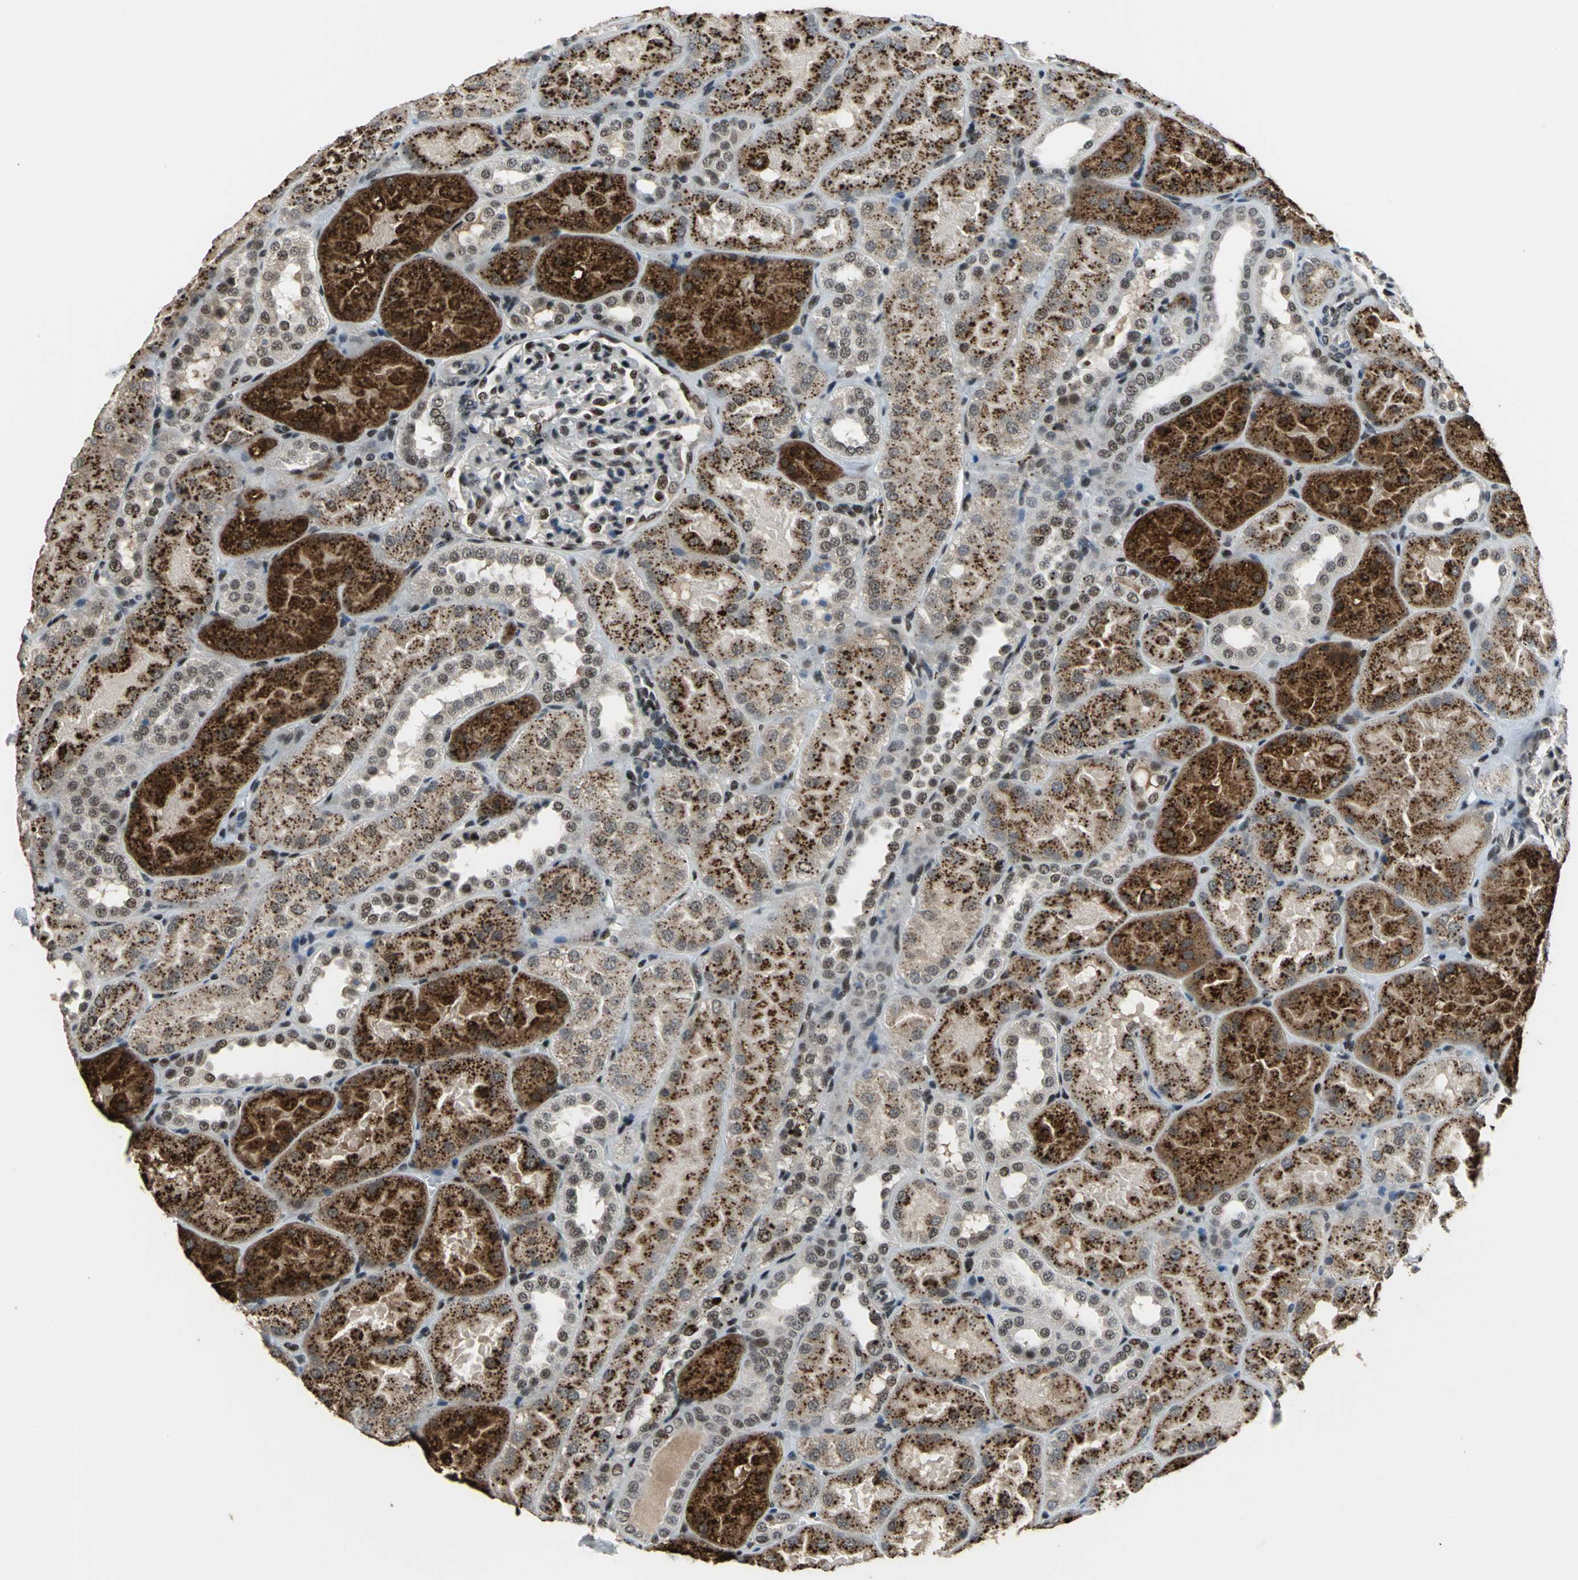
{"staining": {"intensity": "moderate", "quantity": "25%-75%", "location": "nuclear"}, "tissue": "kidney", "cell_type": "Cells in glomeruli", "image_type": "normal", "snomed": [{"axis": "morphology", "description": "Normal tissue, NOS"}, {"axis": "topography", "description": "Kidney"}], "caption": "An IHC photomicrograph of unremarkable tissue is shown. Protein staining in brown highlights moderate nuclear positivity in kidney within cells in glomeruli.", "gene": "ELF2", "patient": {"sex": "male", "age": 28}}